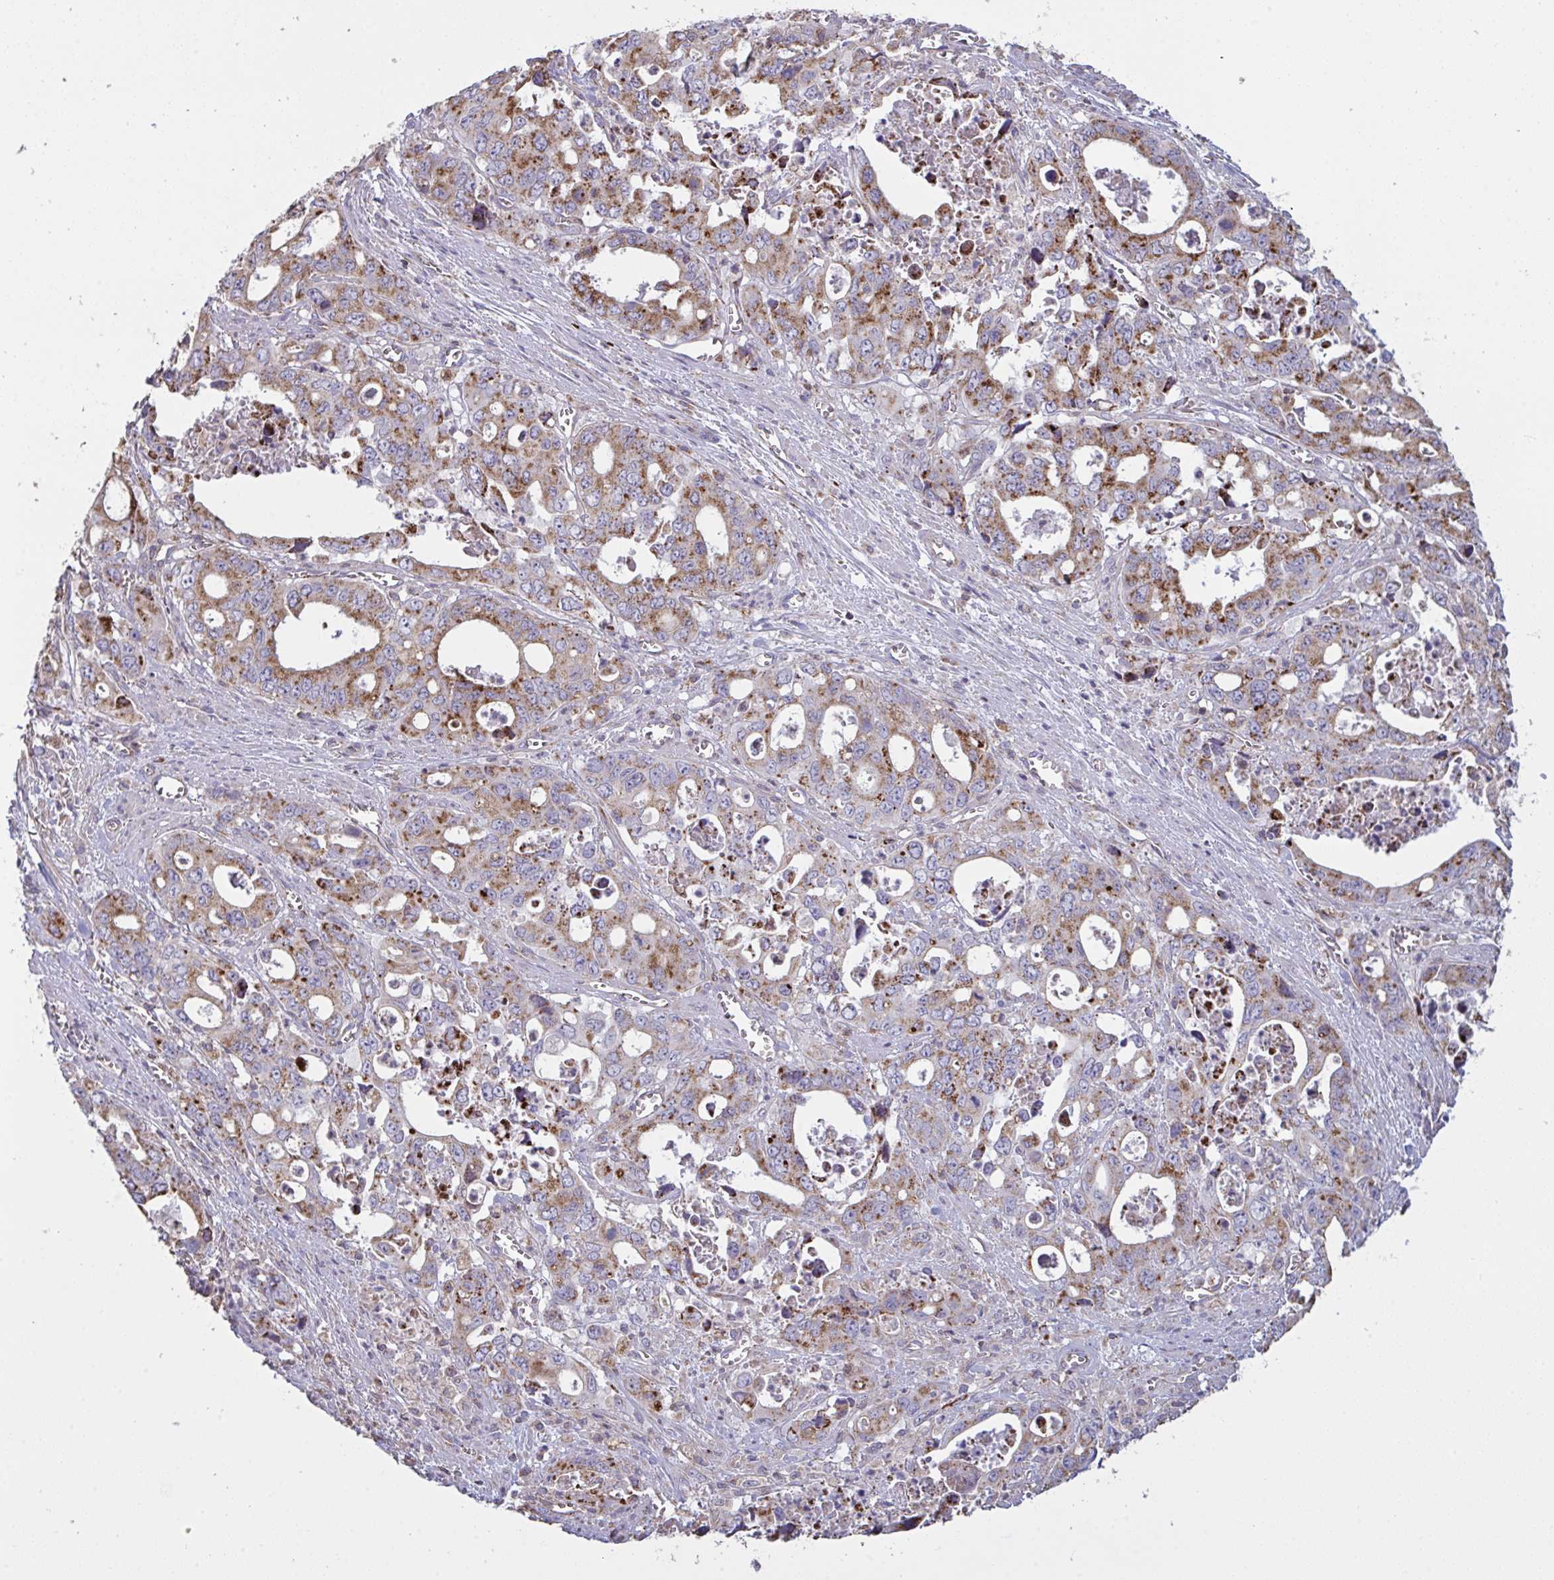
{"staining": {"intensity": "moderate", "quantity": ">75%", "location": "cytoplasmic/membranous"}, "tissue": "stomach cancer", "cell_type": "Tumor cells", "image_type": "cancer", "snomed": [{"axis": "morphology", "description": "Adenocarcinoma, NOS"}, {"axis": "topography", "description": "Stomach, upper"}], "caption": "Moderate cytoplasmic/membranous protein expression is appreciated in approximately >75% of tumor cells in adenocarcinoma (stomach). The staining was performed using DAB to visualize the protein expression in brown, while the nuclei were stained in blue with hematoxylin (Magnification: 20x).", "gene": "MICOS10", "patient": {"sex": "male", "age": 74}}